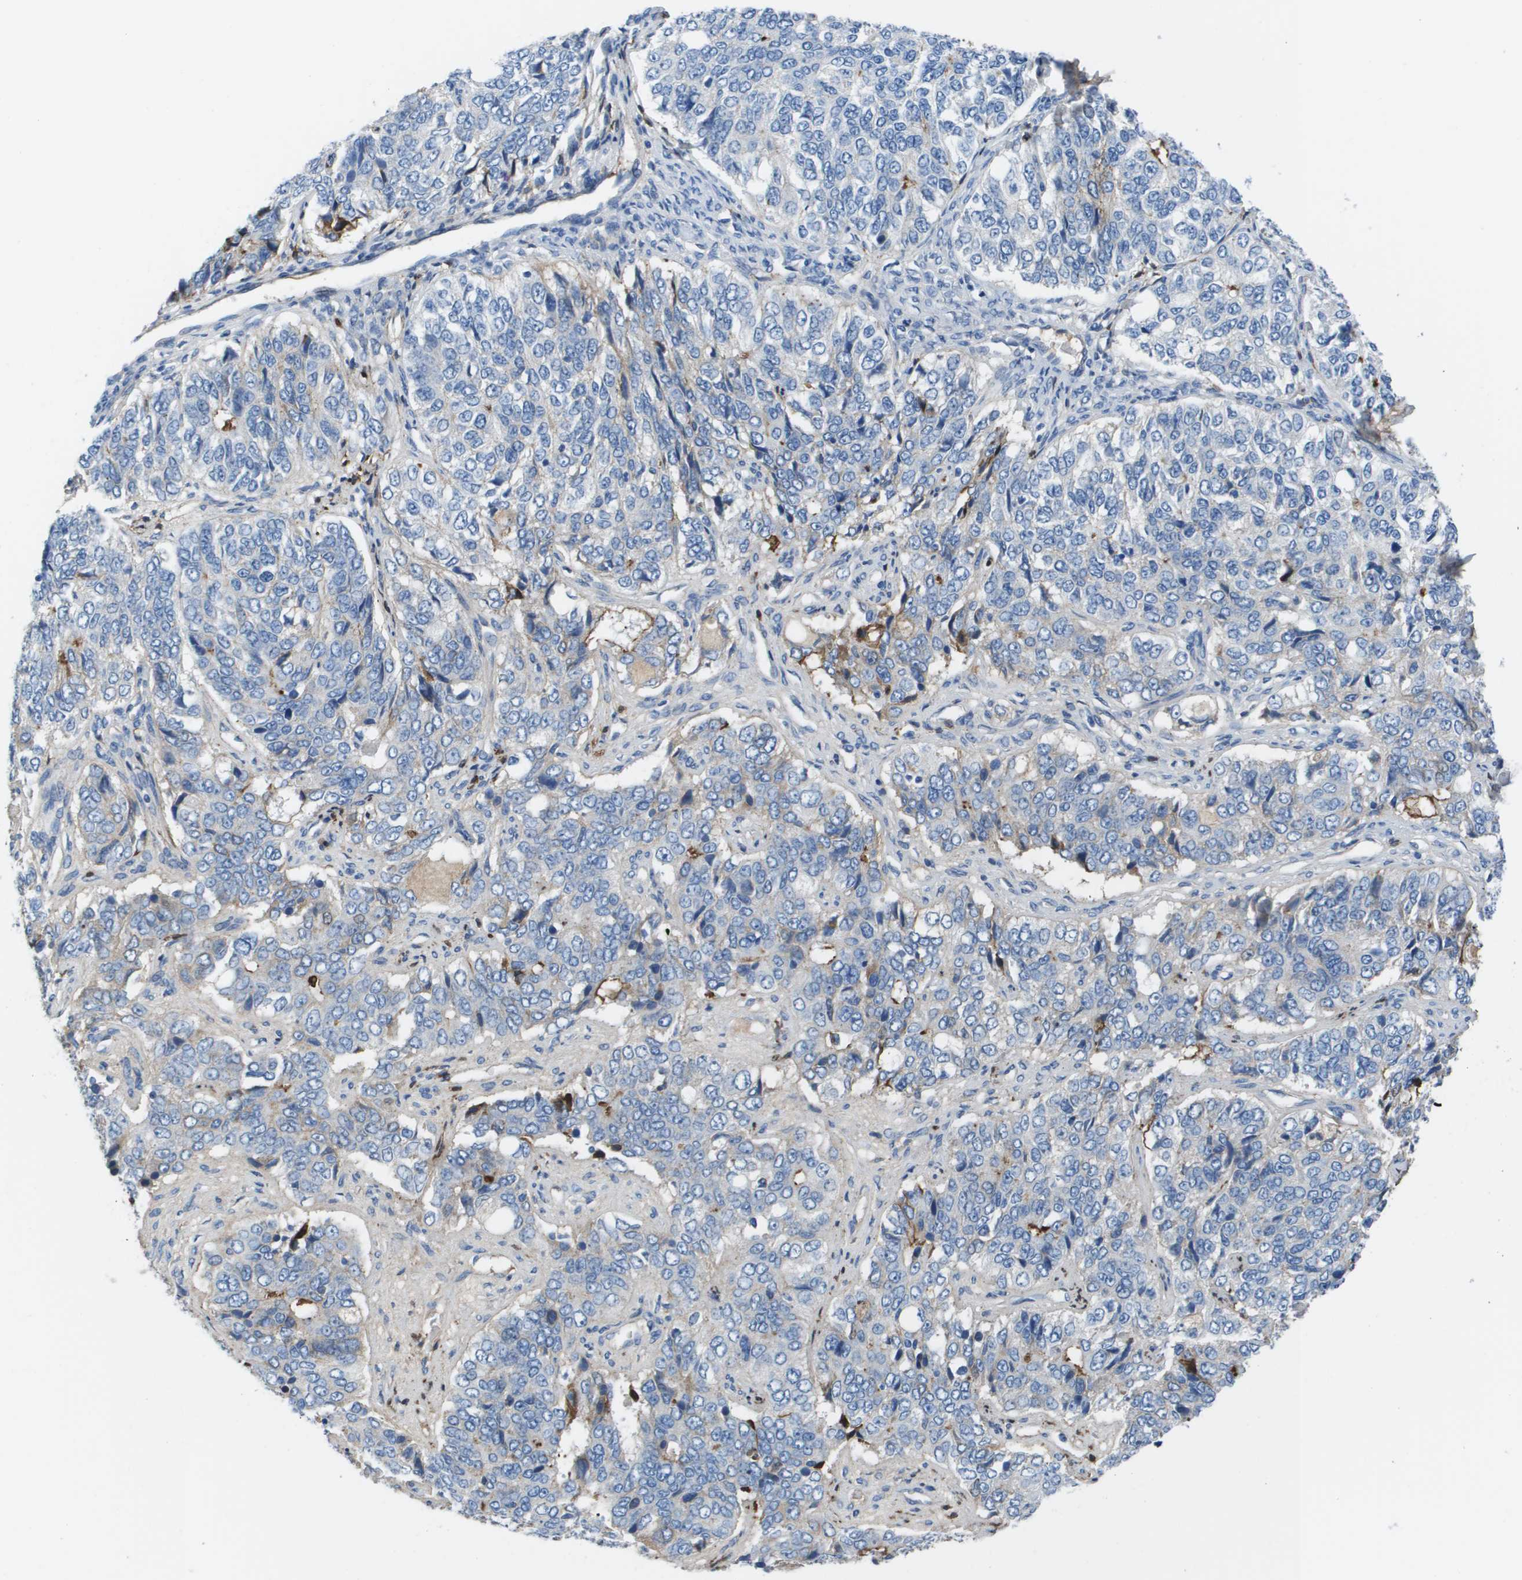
{"staining": {"intensity": "negative", "quantity": "none", "location": "none"}, "tissue": "ovarian cancer", "cell_type": "Tumor cells", "image_type": "cancer", "snomed": [{"axis": "morphology", "description": "Carcinoma, endometroid"}, {"axis": "topography", "description": "Ovary"}], "caption": "A high-resolution image shows immunohistochemistry (IHC) staining of ovarian cancer (endometroid carcinoma), which exhibits no significant staining in tumor cells.", "gene": "VTN", "patient": {"sex": "female", "age": 51}}